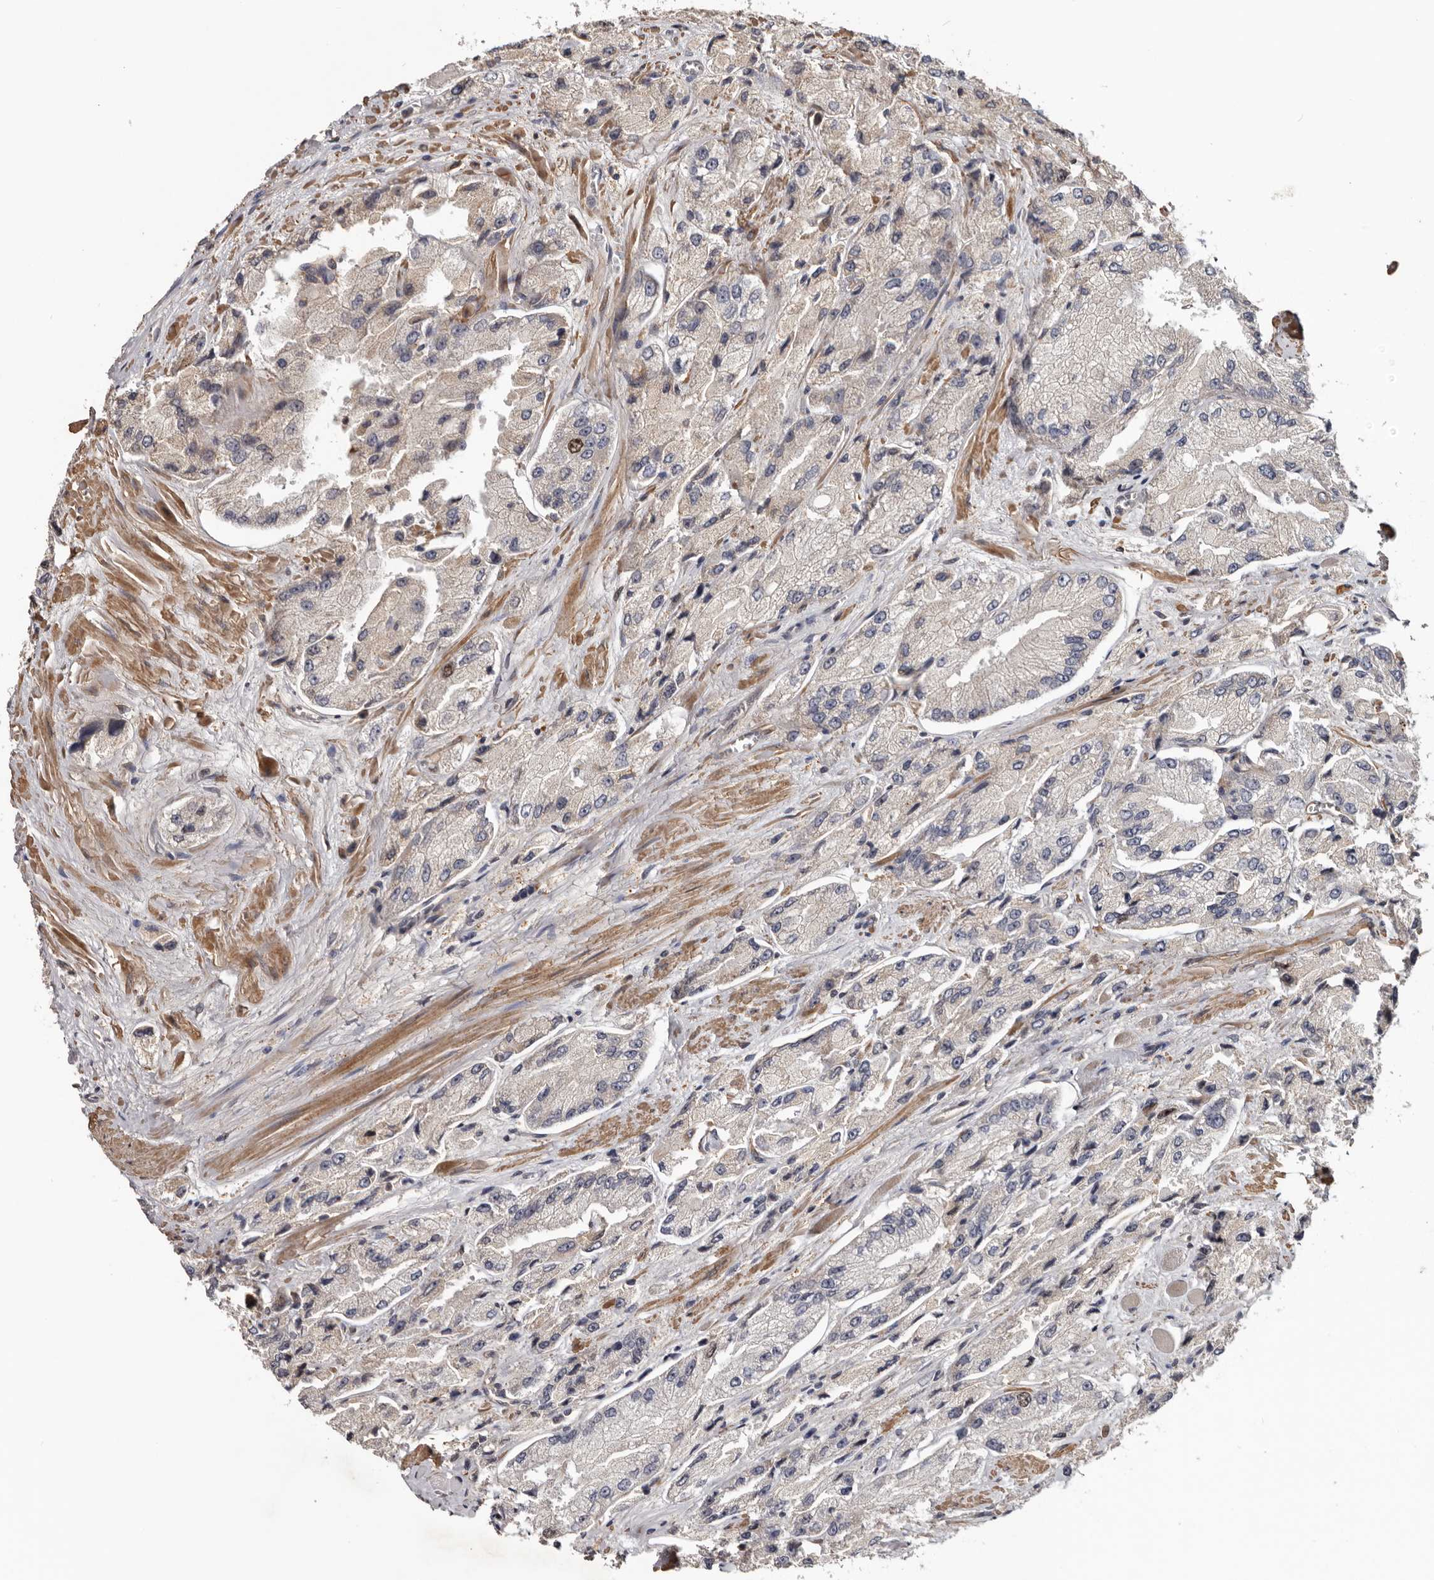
{"staining": {"intensity": "negative", "quantity": "none", "location": "none"}, "tissue": "prostate cancer", "cell_type": "Tumor cells", "image_type": "cancer", "snomed": [{"axis": "morphology", "description": "Adenocarcinoma, High grade"}, {"axis": "topography", "description": "Prostate"}], "caption": "Immunohistochemistry (IHC) histopathology image of human prostate cancer (high-grade adenocarcinoma) stained for a protein (brown), which displays no expression in tumor cells.", "gene": "CDCA8", "patient": {"sex": "male", "age": 58}}